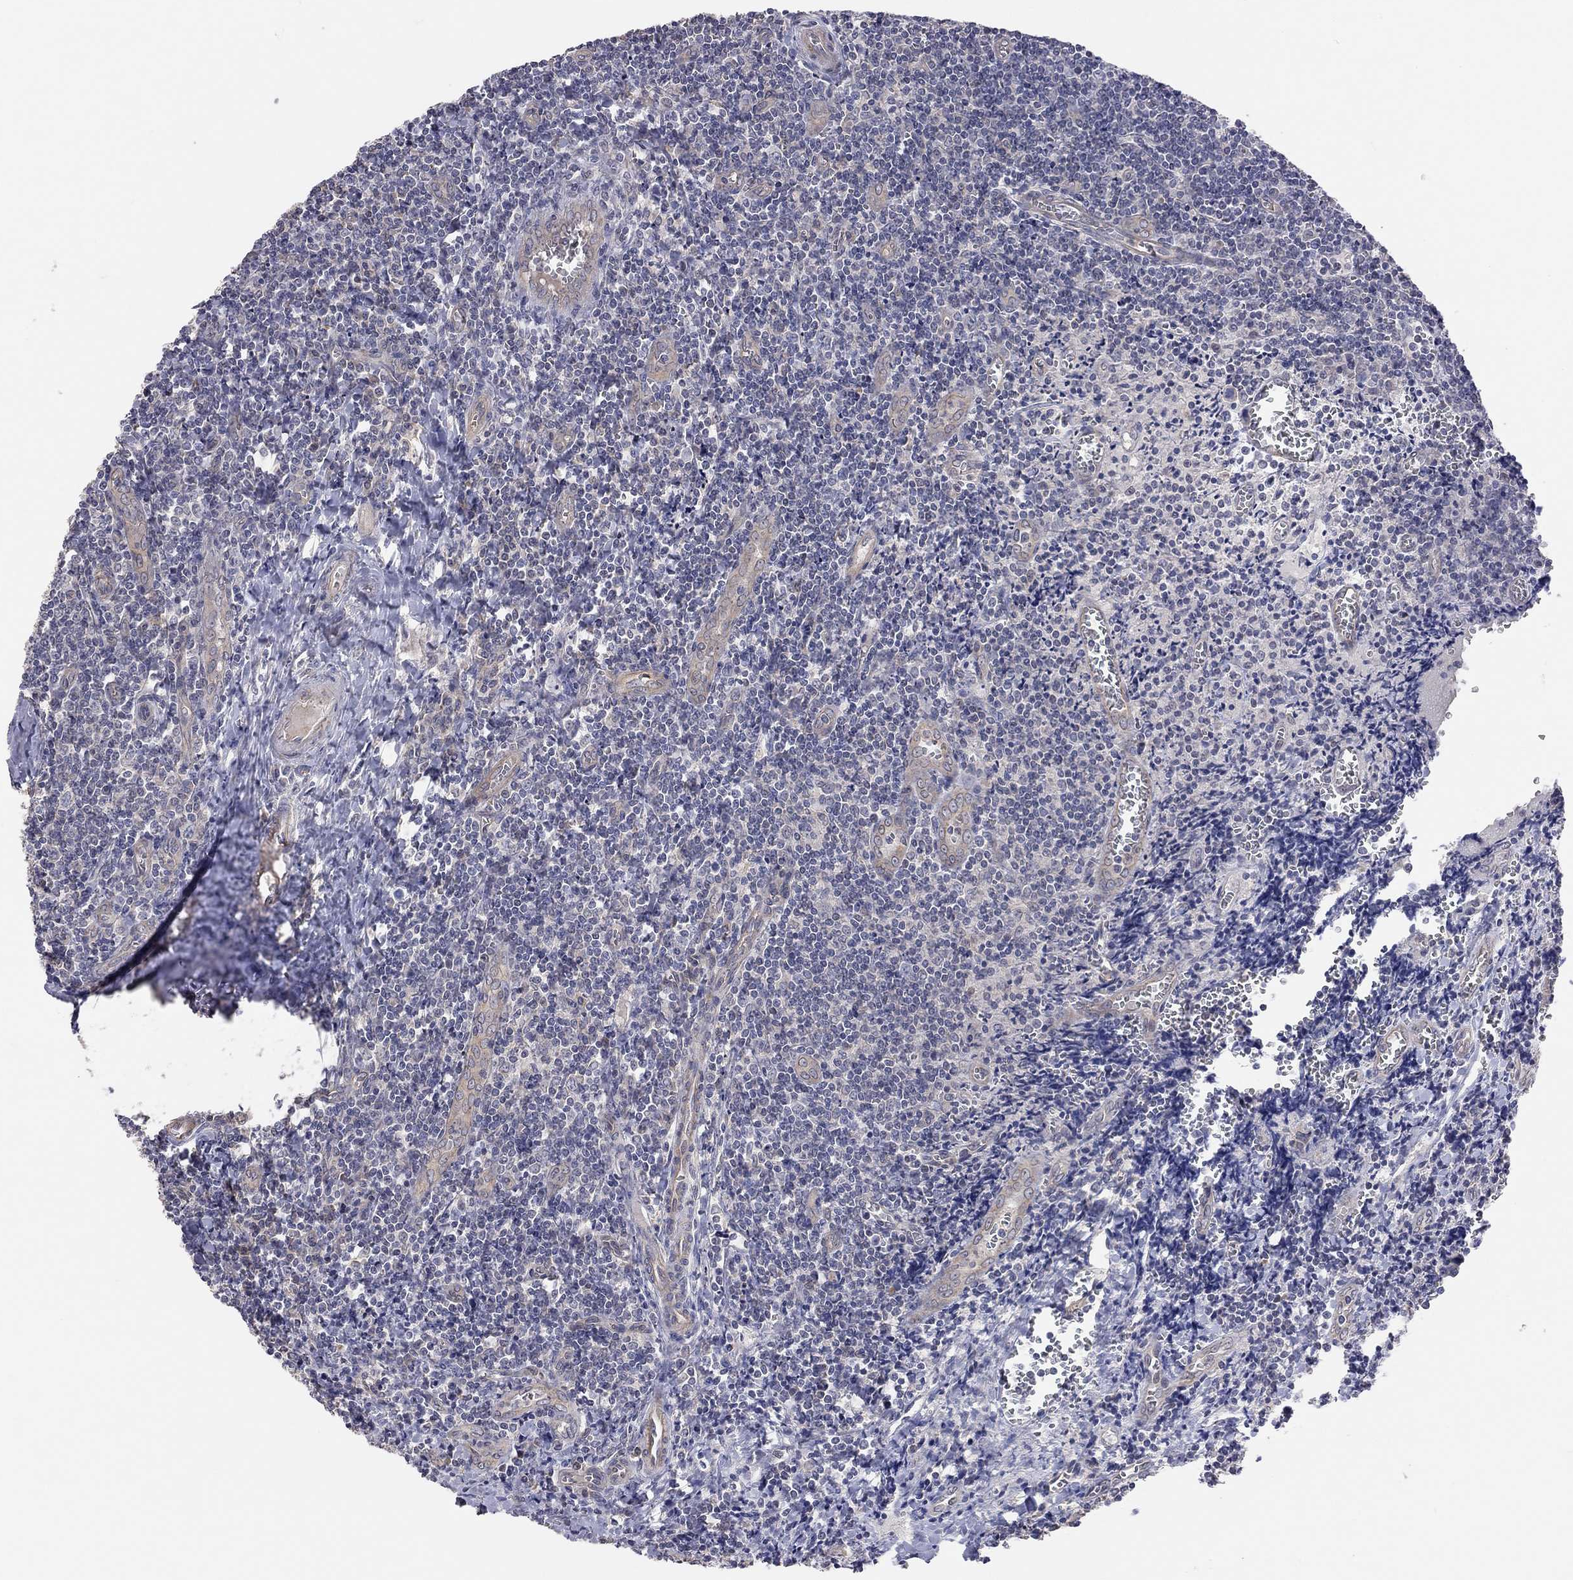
{"staining": {"intensity": "negative", "quantity": "none", "location": "none"}, "tissue": "tonsil", "cell_type": "Germinal center cells", "image_type": "normal", "snomed": [{"axis": "morphology", "description": "Normal tissue, NOS"}, {"axis": "morphology", "description": "Inflammation, NOS"}, {"axis": "topography", "description": "Tonsil"}], "caption": "Photomicrograph shows no protein positivity in germinal center cells of unremarkable tonsil.", "gene": "KCNB1", "patient": {"sex": "female", "age": 31}}